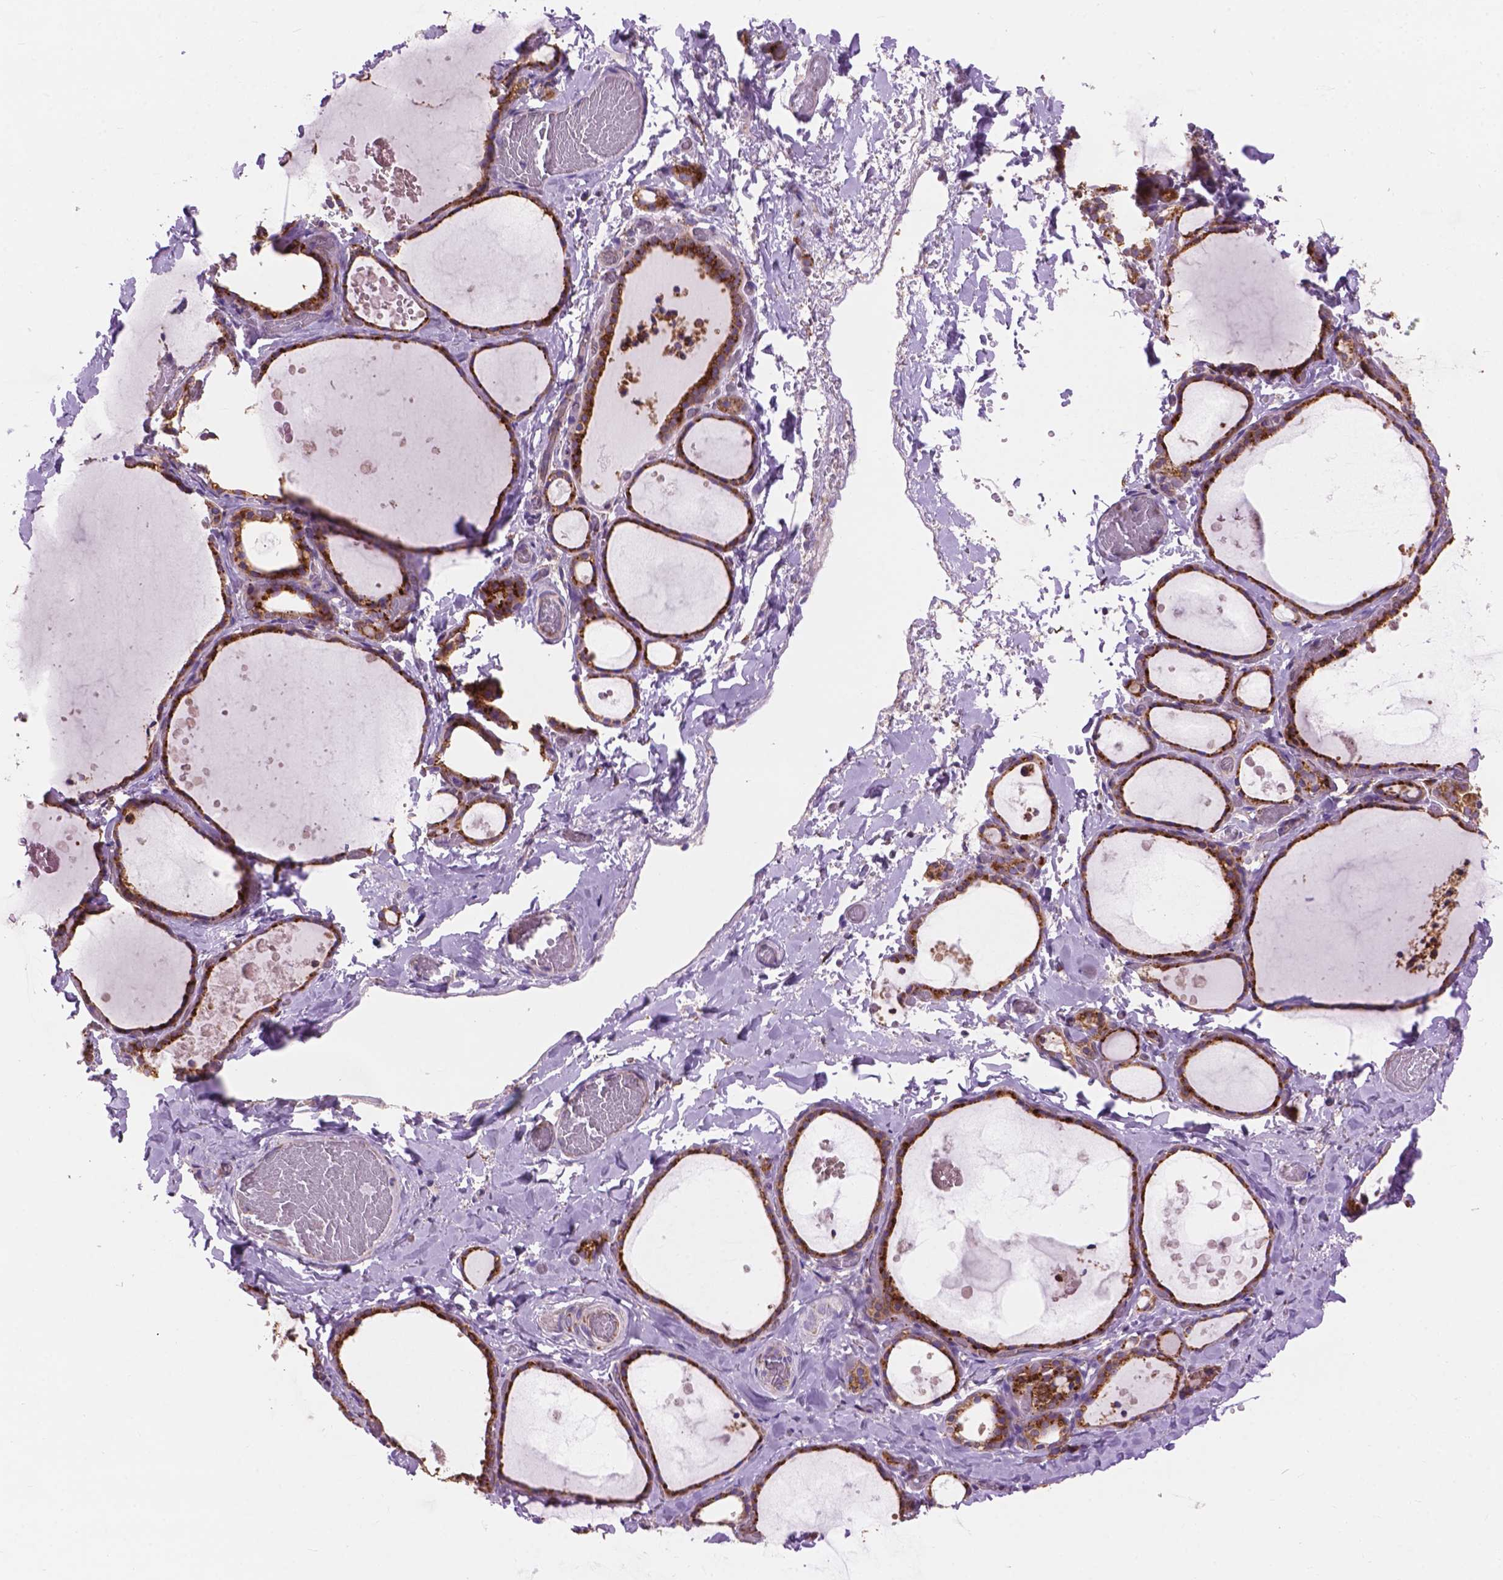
{"staining": {"intensity": "strong", "quantity": ">75%", "location": "cytoplasmic/membranous"}, "tissue": "thyroid gland", "cell_type": "Glandular cells", "image_type": "normal", "snomed": [{"axis": "morphology", "description": "Normal tissue, NOS"}, {"axis": "topography", "description": "Thyroid gland"}], "caption": "A brown stain highlights strong cytoplasmic/membranous staining of a protein in glandular cells of unremarkable human thyroid gland.", "gene": "RPL37A", "patient": {"sex": "female", "age": 56}}